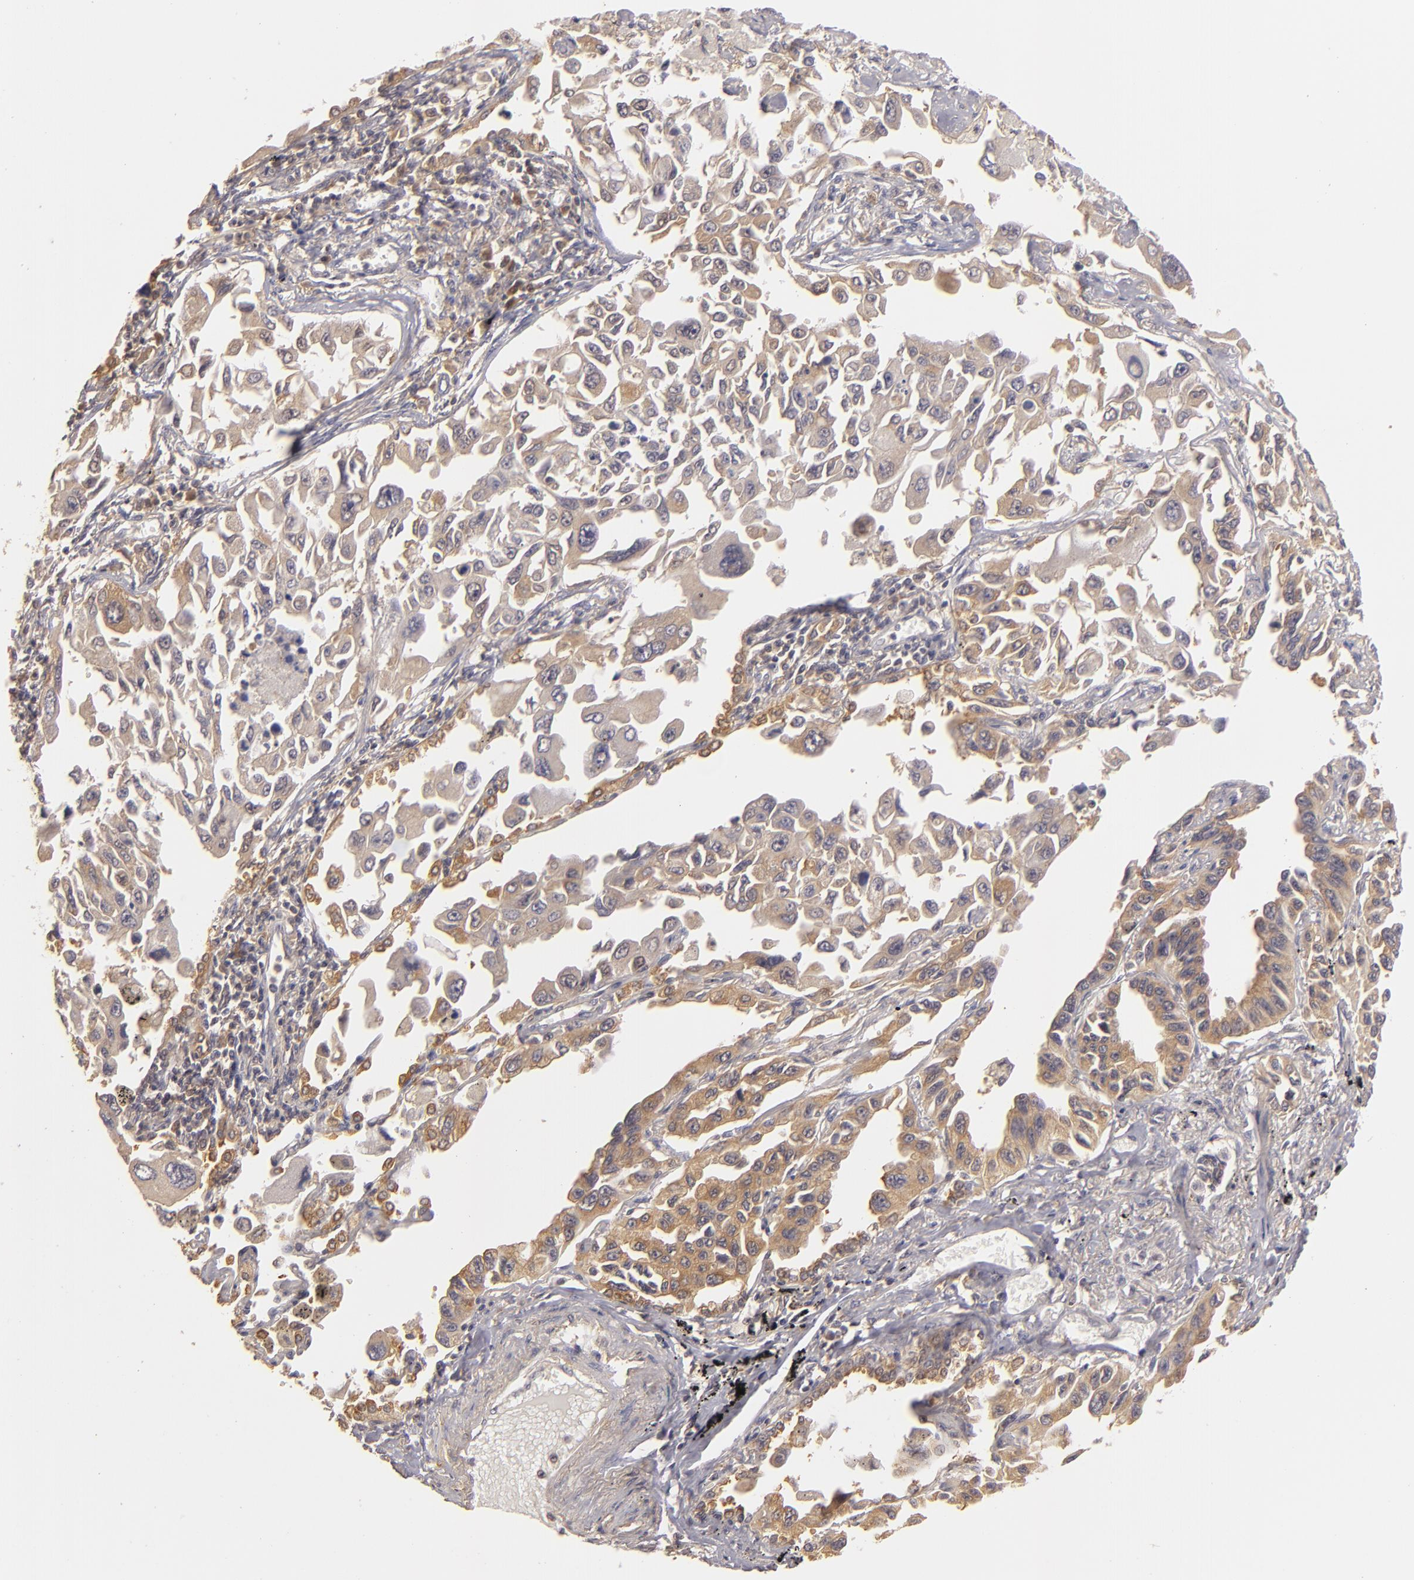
{"staining": {"intensity": "moderate", "quantity": ">75%", "location": "cytoplasmic/membranous"}, "tissue": "lung cancer", "cell_type": "Tumor cells", "image_type": "cancer", "snomed": [{"axis": "morphology", "description": "Adenocarcinoma, NOS"}, {"axis": "topography", "description": "Lung"}], "caption": "A brown stain highlights moderate cytoplasmic/membranous expression of a protein in adenocarcinoma (lung) tumor cells. (DAB (3,3'-diaminobenzidine) IHC, brown staining for protein, blue staining for nuclei).", "gene": "PRKCD", "patient": {"sex": "male", "age": 64}}